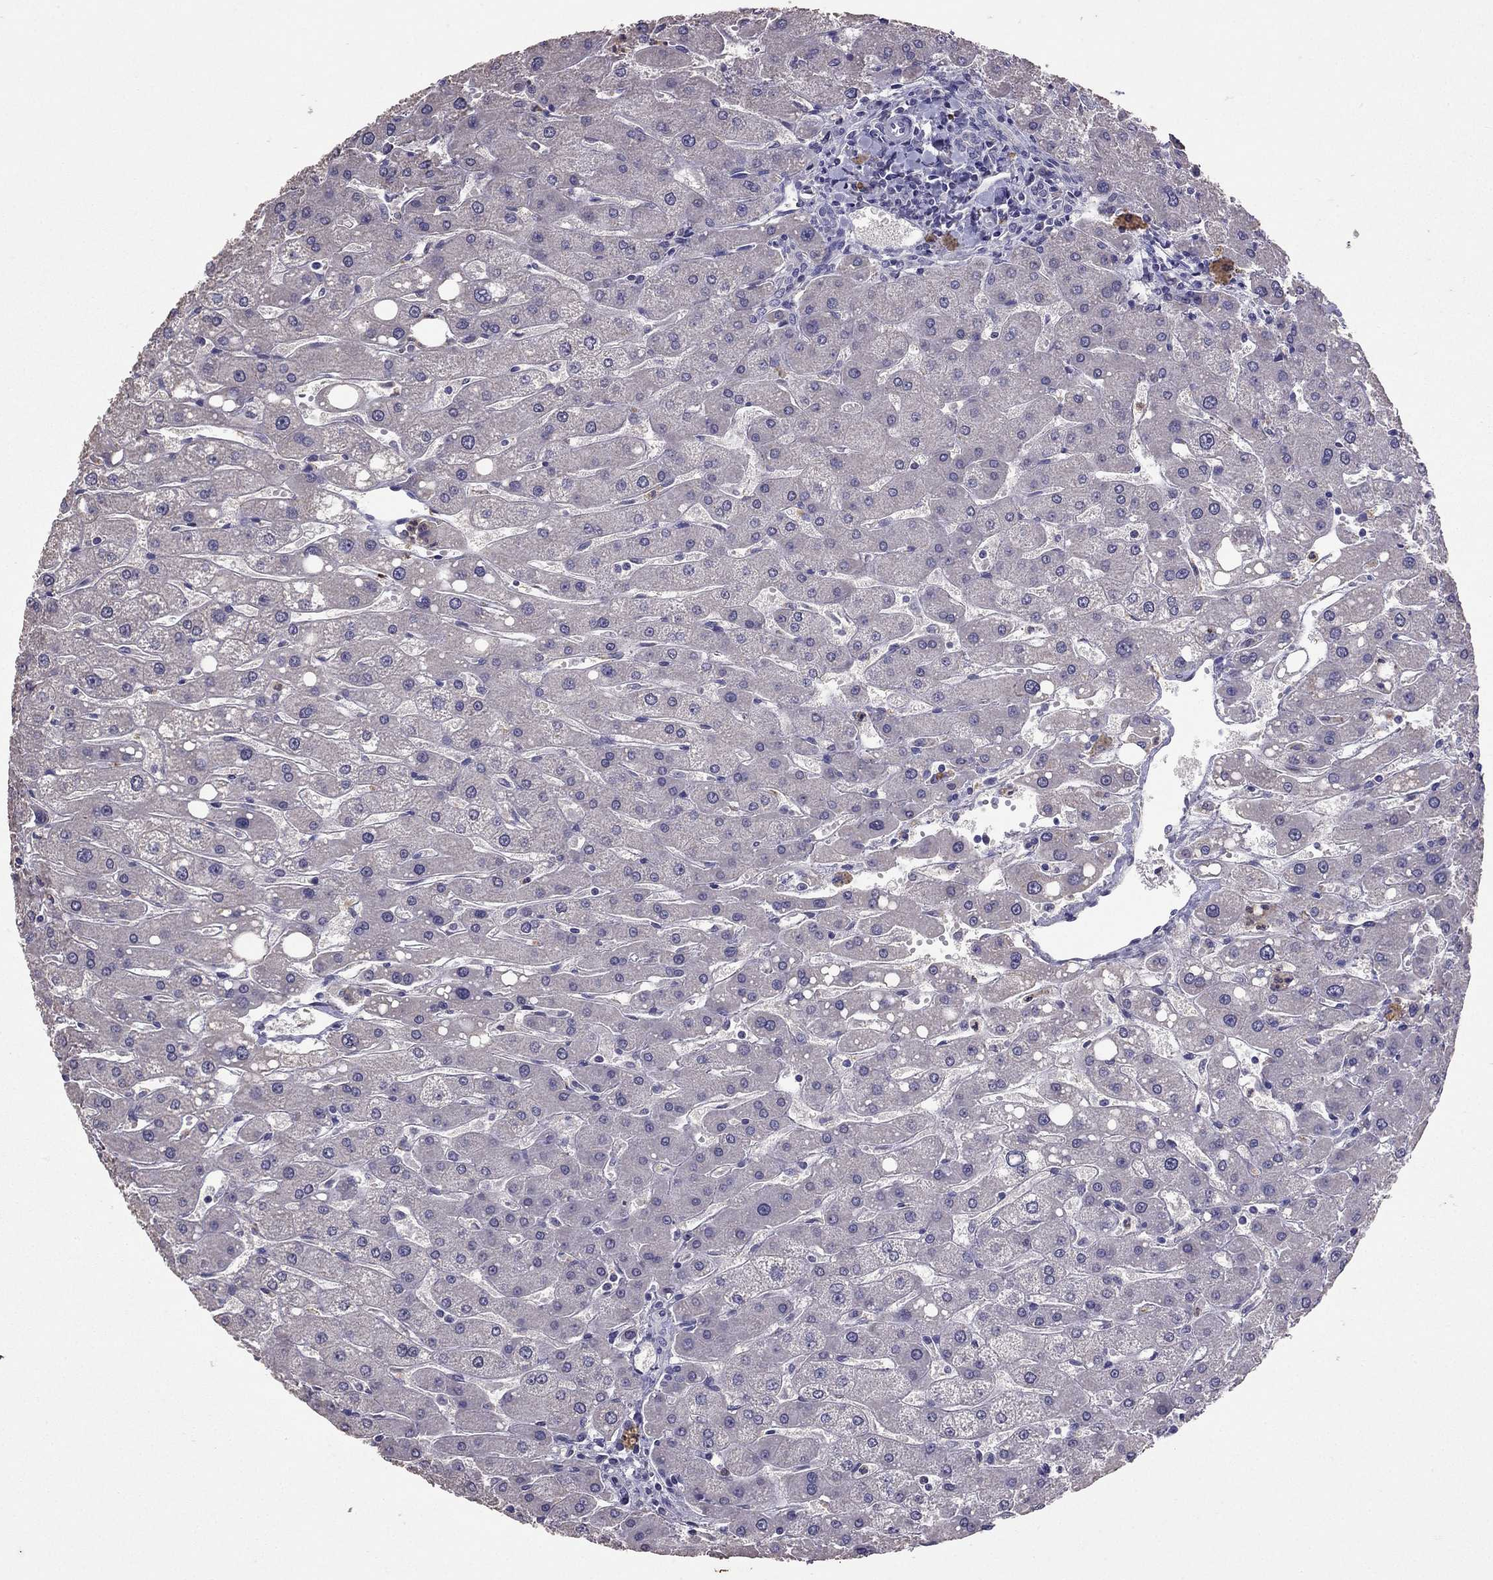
{"staining": {"intensity": "negative", "quantity": "none", "location": "none"}, "tissue": "liver", "cell_type": "Cholangiocytes", "image_type": "normal", "snomed": [{"axis": "morphology", "description": "Normal tissue, NOS"}, {"axis": "topography", "description": "Liver"}], "caption": "This is a micrograph of IHC staining of unremarkable liver, which shows no staining in cholangiocytes.", "gene": "RFLNB", "patient": {"sex": "male", "age": 67}}